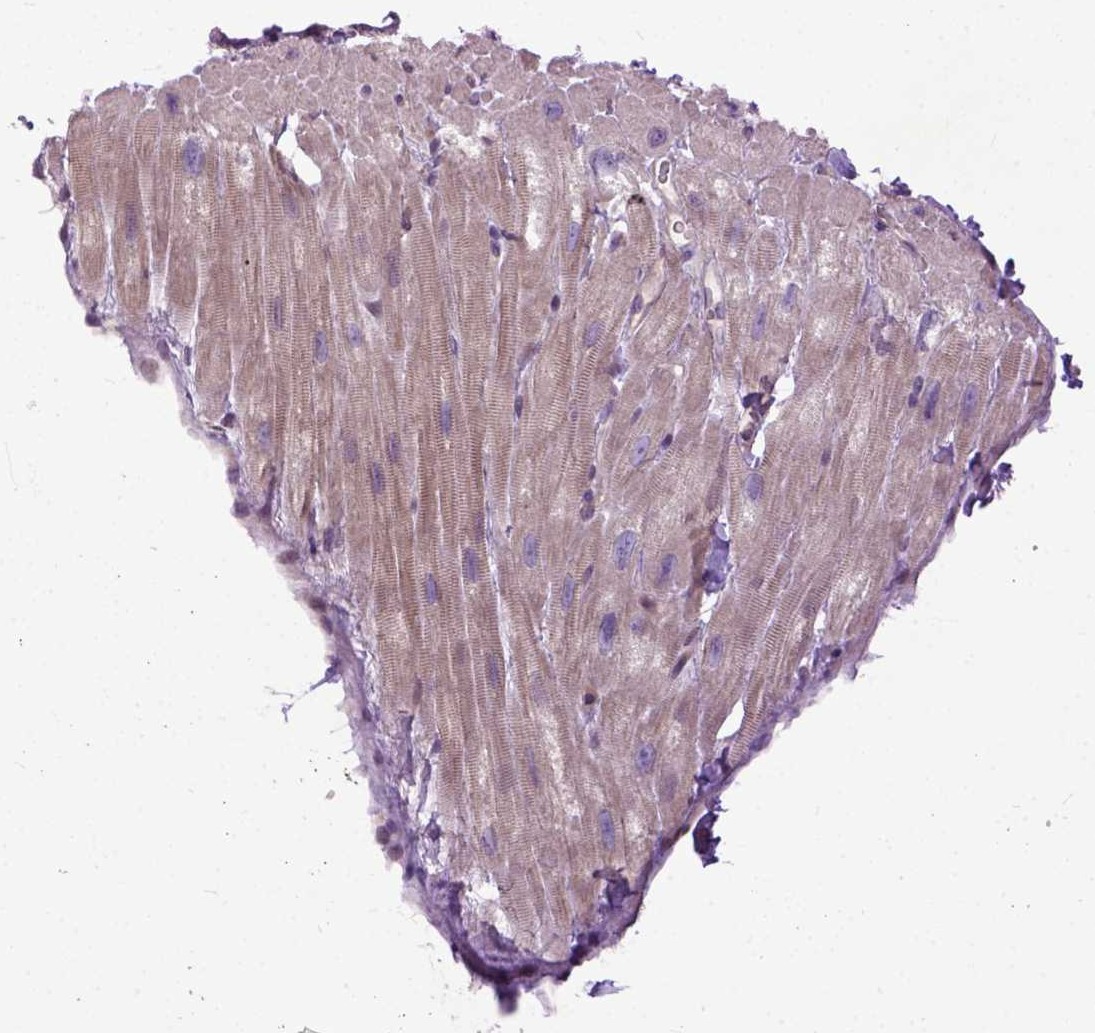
{"staining": {"intensity": "moderate", "quantity": ">75%", "location": "cytoplasmic/membranous"}, "tissue": "heart muscle", "cell_type": "Cardiomyocytes", "image_type": "normal", "snomed": [{"axis": "morphology", "description": "Normal tissue, NOS"}, {"axis": "topography", "description": "Heart"}], "caption": "Protein analysis of unremarkable heart muscle demonstrates moderate cytoplasmic/membranous expression in approximately >75% of cardiomyocytes.", "gene": "CPNE1", "patient": {"sex": "female", "age": 62}}